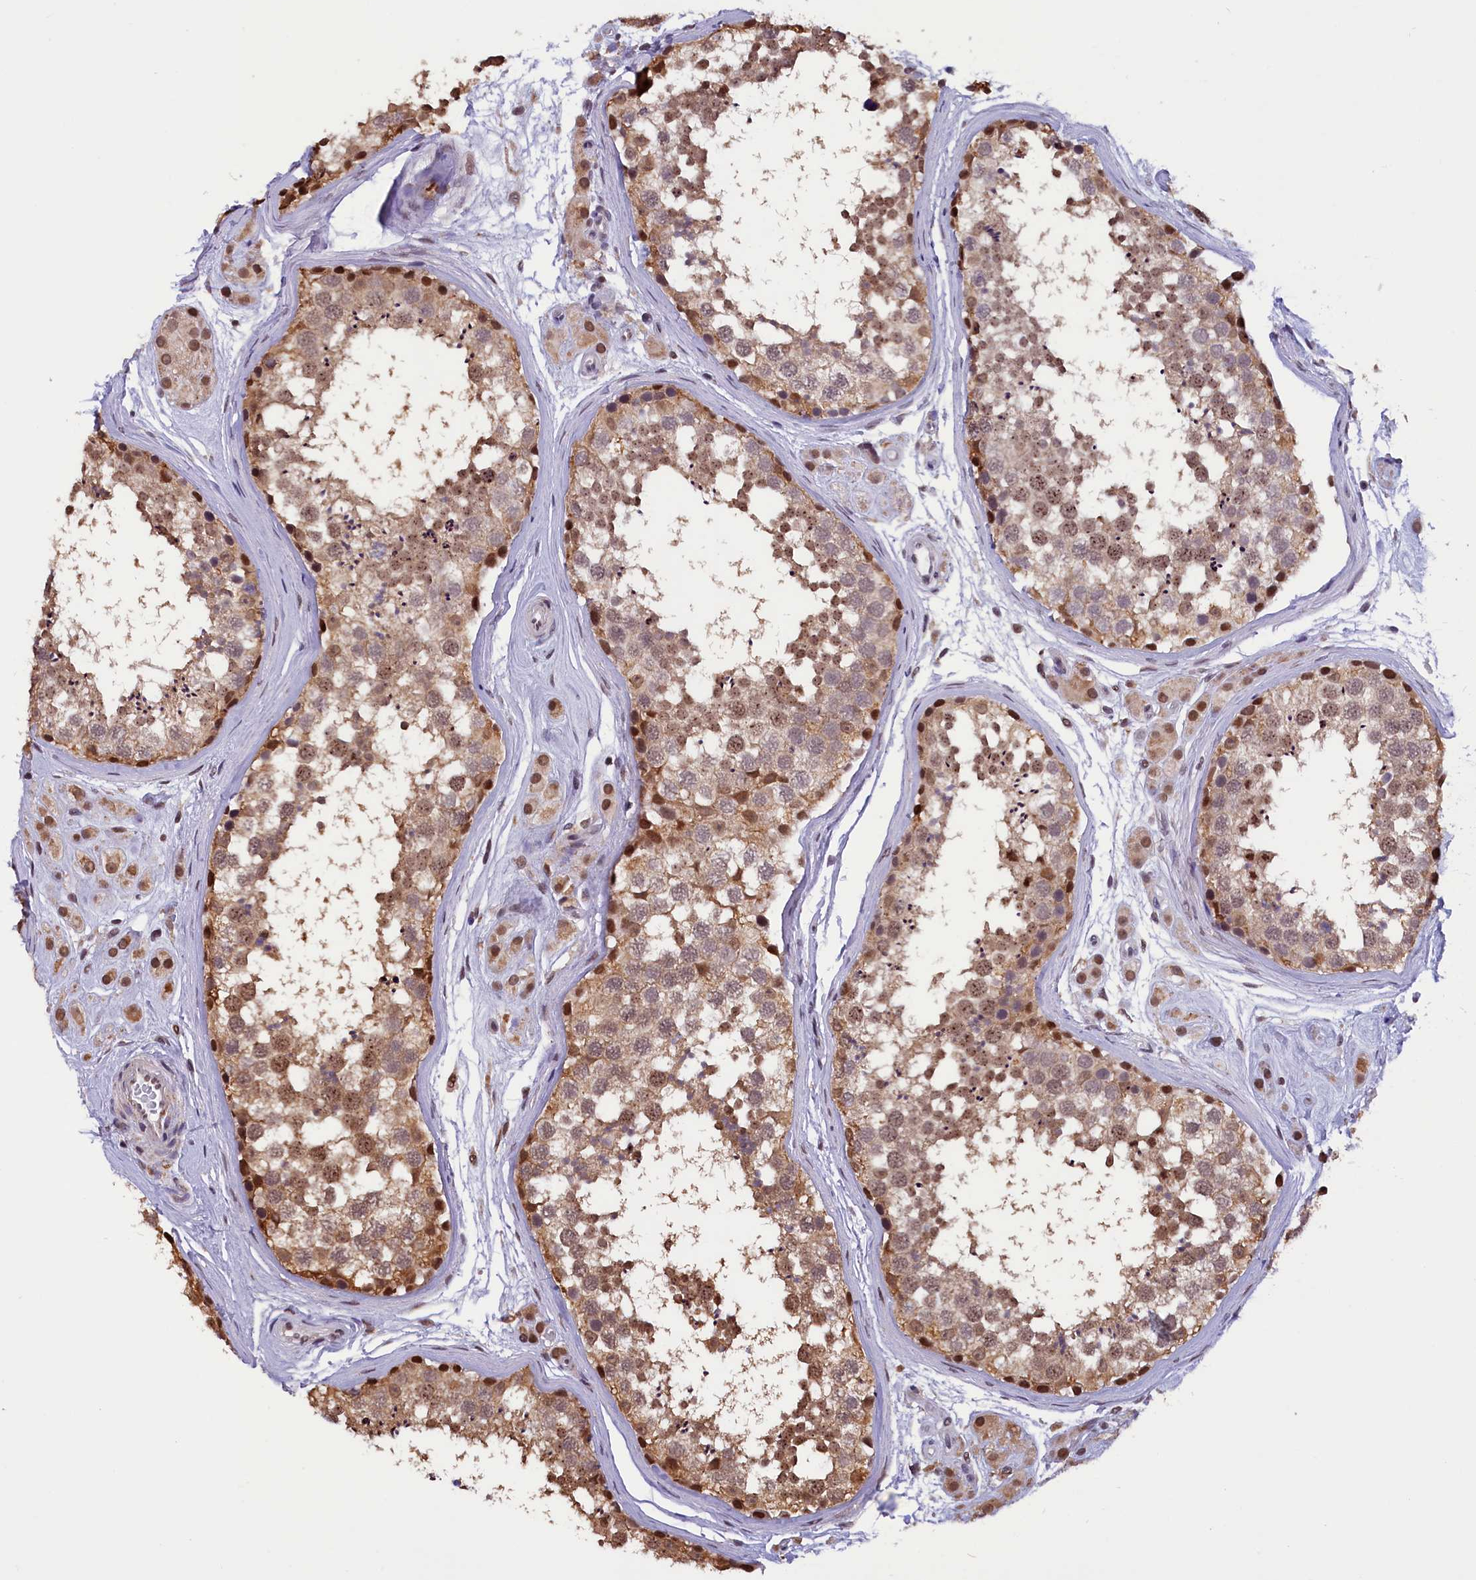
{"staining": {"intensity": "moderate", "quantity": ">75%", "location": "cytoplasmic/membranous,nuclear"}, "tissue": "testis", "cell_type": "Cells in seminiferous ducts", "image_type": "normal", "snomed": [{"axis": "morphology", "description": "Normal tissue, NOS"}, {"axis": "topography", "description": "Testis"}], "caption": "Moderate cytoplasmic/membranous,nuclear expression is seen in about >75% of cells in seminiferous ducts in normal testis. The protein of interest is stained brown, and the nuclei are stained in blue (DAB IHC with brightfield microscopy, high magnification).", "gene": "CDYL2", "patient": {"sex": "male", "age": 56}}